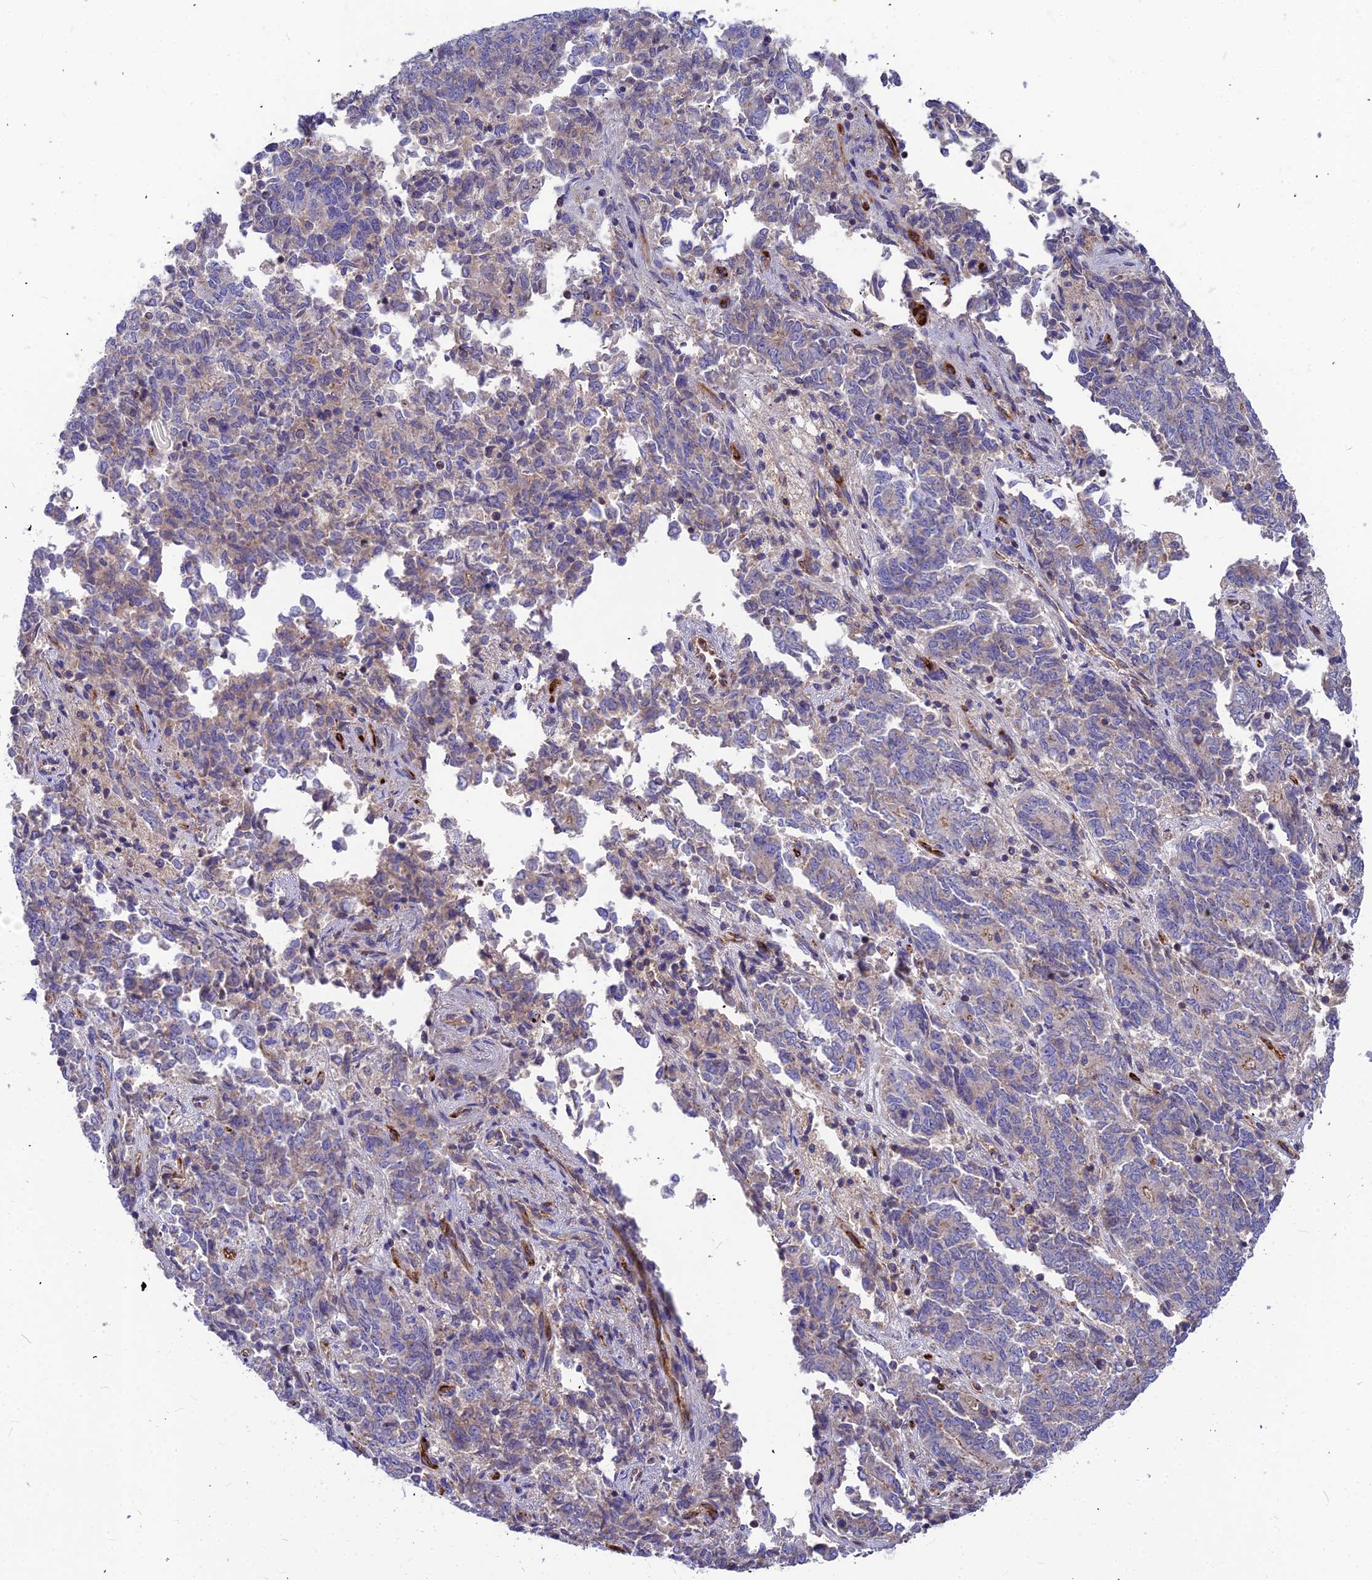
{"staining": {"intensity": "weak", "quantity": "<25%", "location": "cytoplasmic/membranous"}, "tissue": "endometrial cancer", "cell_type": "Tumor cells", "image_type": "cancer", "snomed": [{"axis": "morphology", "description": "Adenocarcinoma, NOS"}, {"axis": "topography", "description": "Endometrium"}], "caption": "The histopathology image exhibits no staining of tumor cells in endometrial cancer.", "gene": "ASPHD1", "patient": {"sex": "female", "age": 80}}